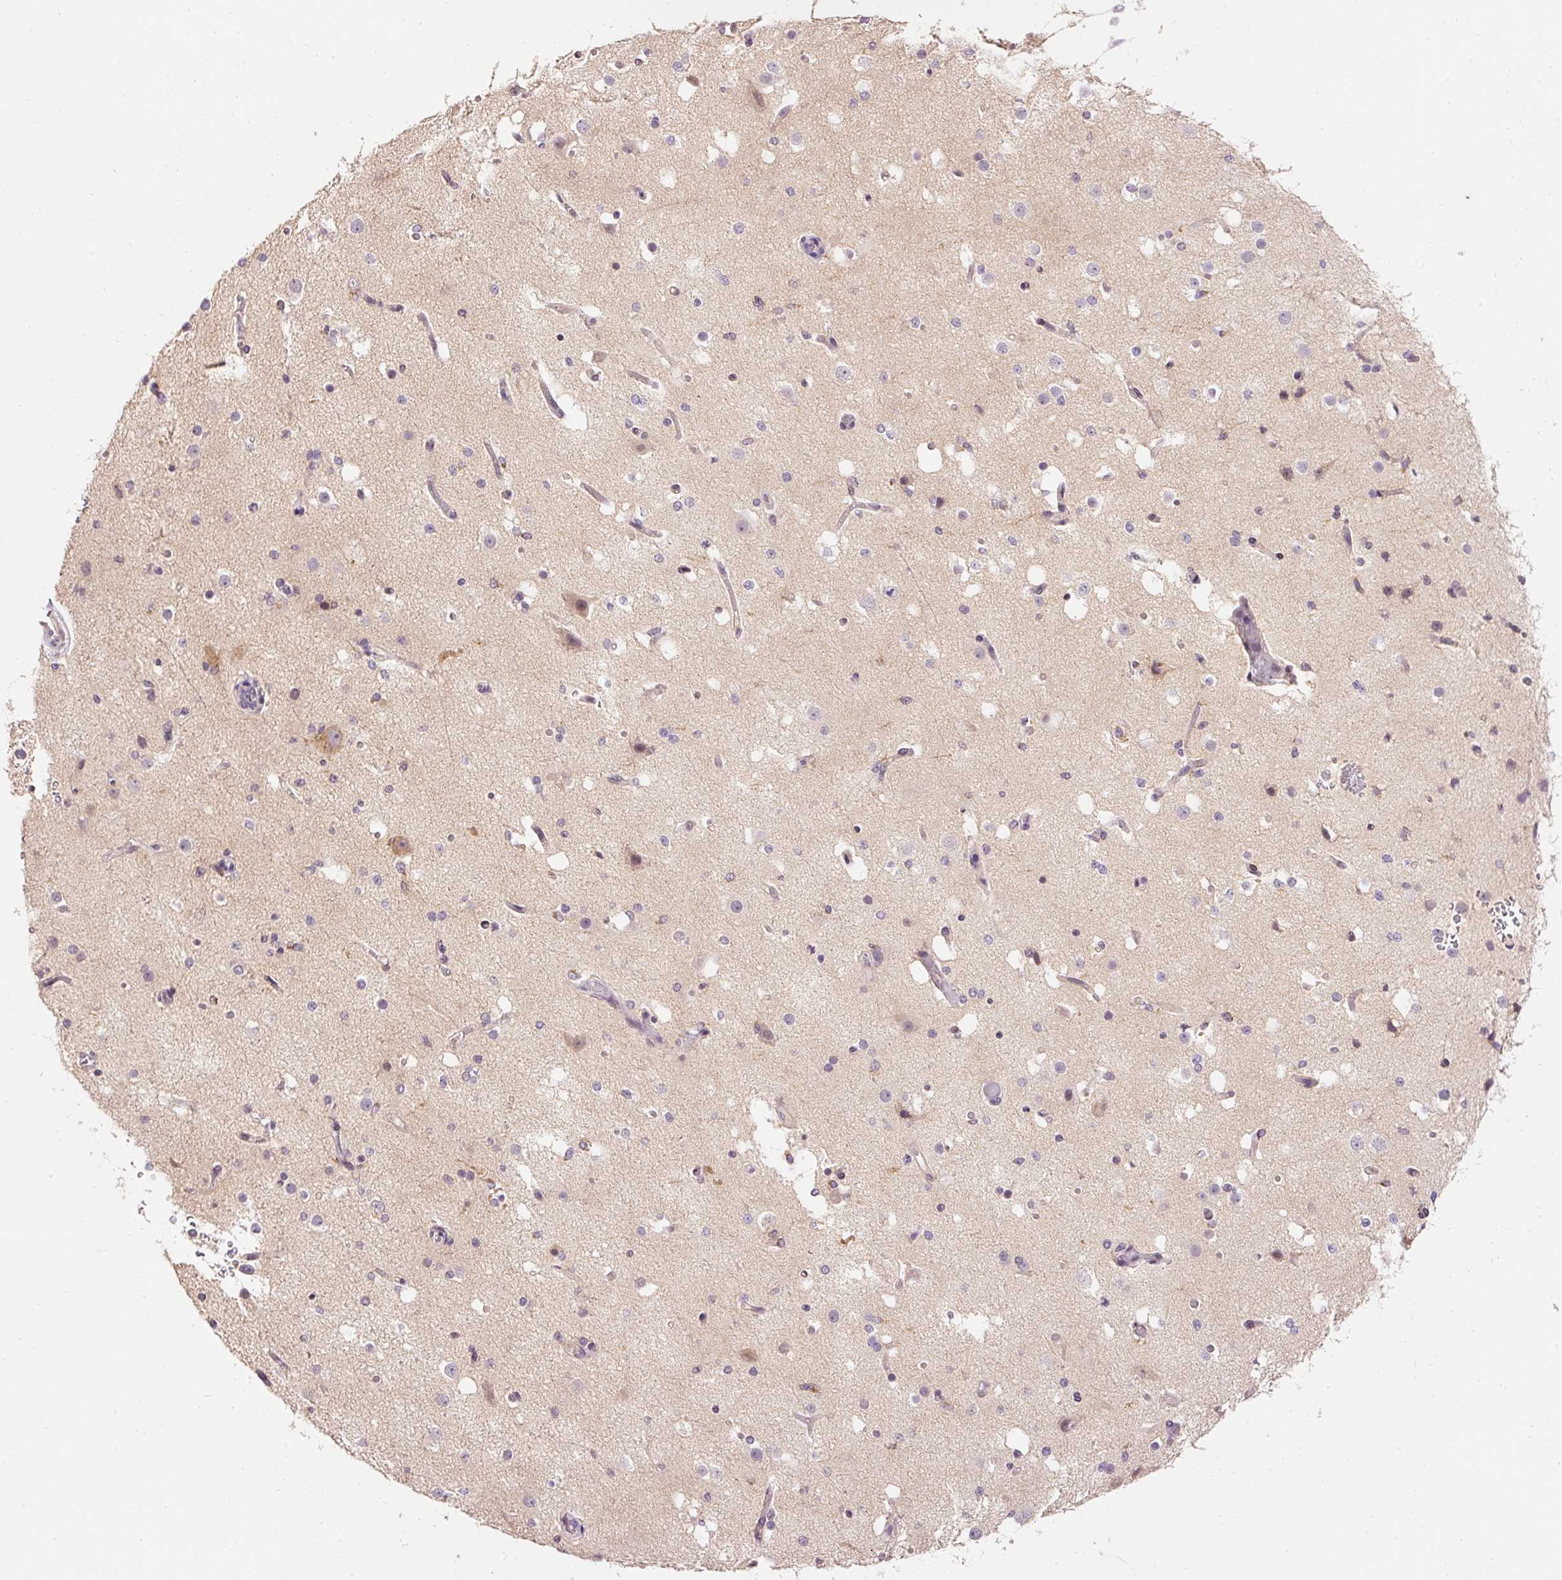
{"staining": {"intensity": "negative", "quantity": "none", "location": "none"}, "tissue": "cerebral cortex", "cell_type": "Endothelial cells", "image_type": "normal", "snomed": [{"axis": "morphology", "description": "Normal tissue, NOS"}, {"axis": "morphology", "description": "Inflammation, NOS"}, {"axis": "topography", "description": "Cerebral cortex"}], "caption": "Cerebral cortex was stained to show a protein in brown. There is no significant expression in endothelial cells. The staining is performed using DAB brown chromogen with nuclei counter-stained in using hematoxylin.", "gene": "ABHD11", "patient": {"sex": "male", "age": 6}}